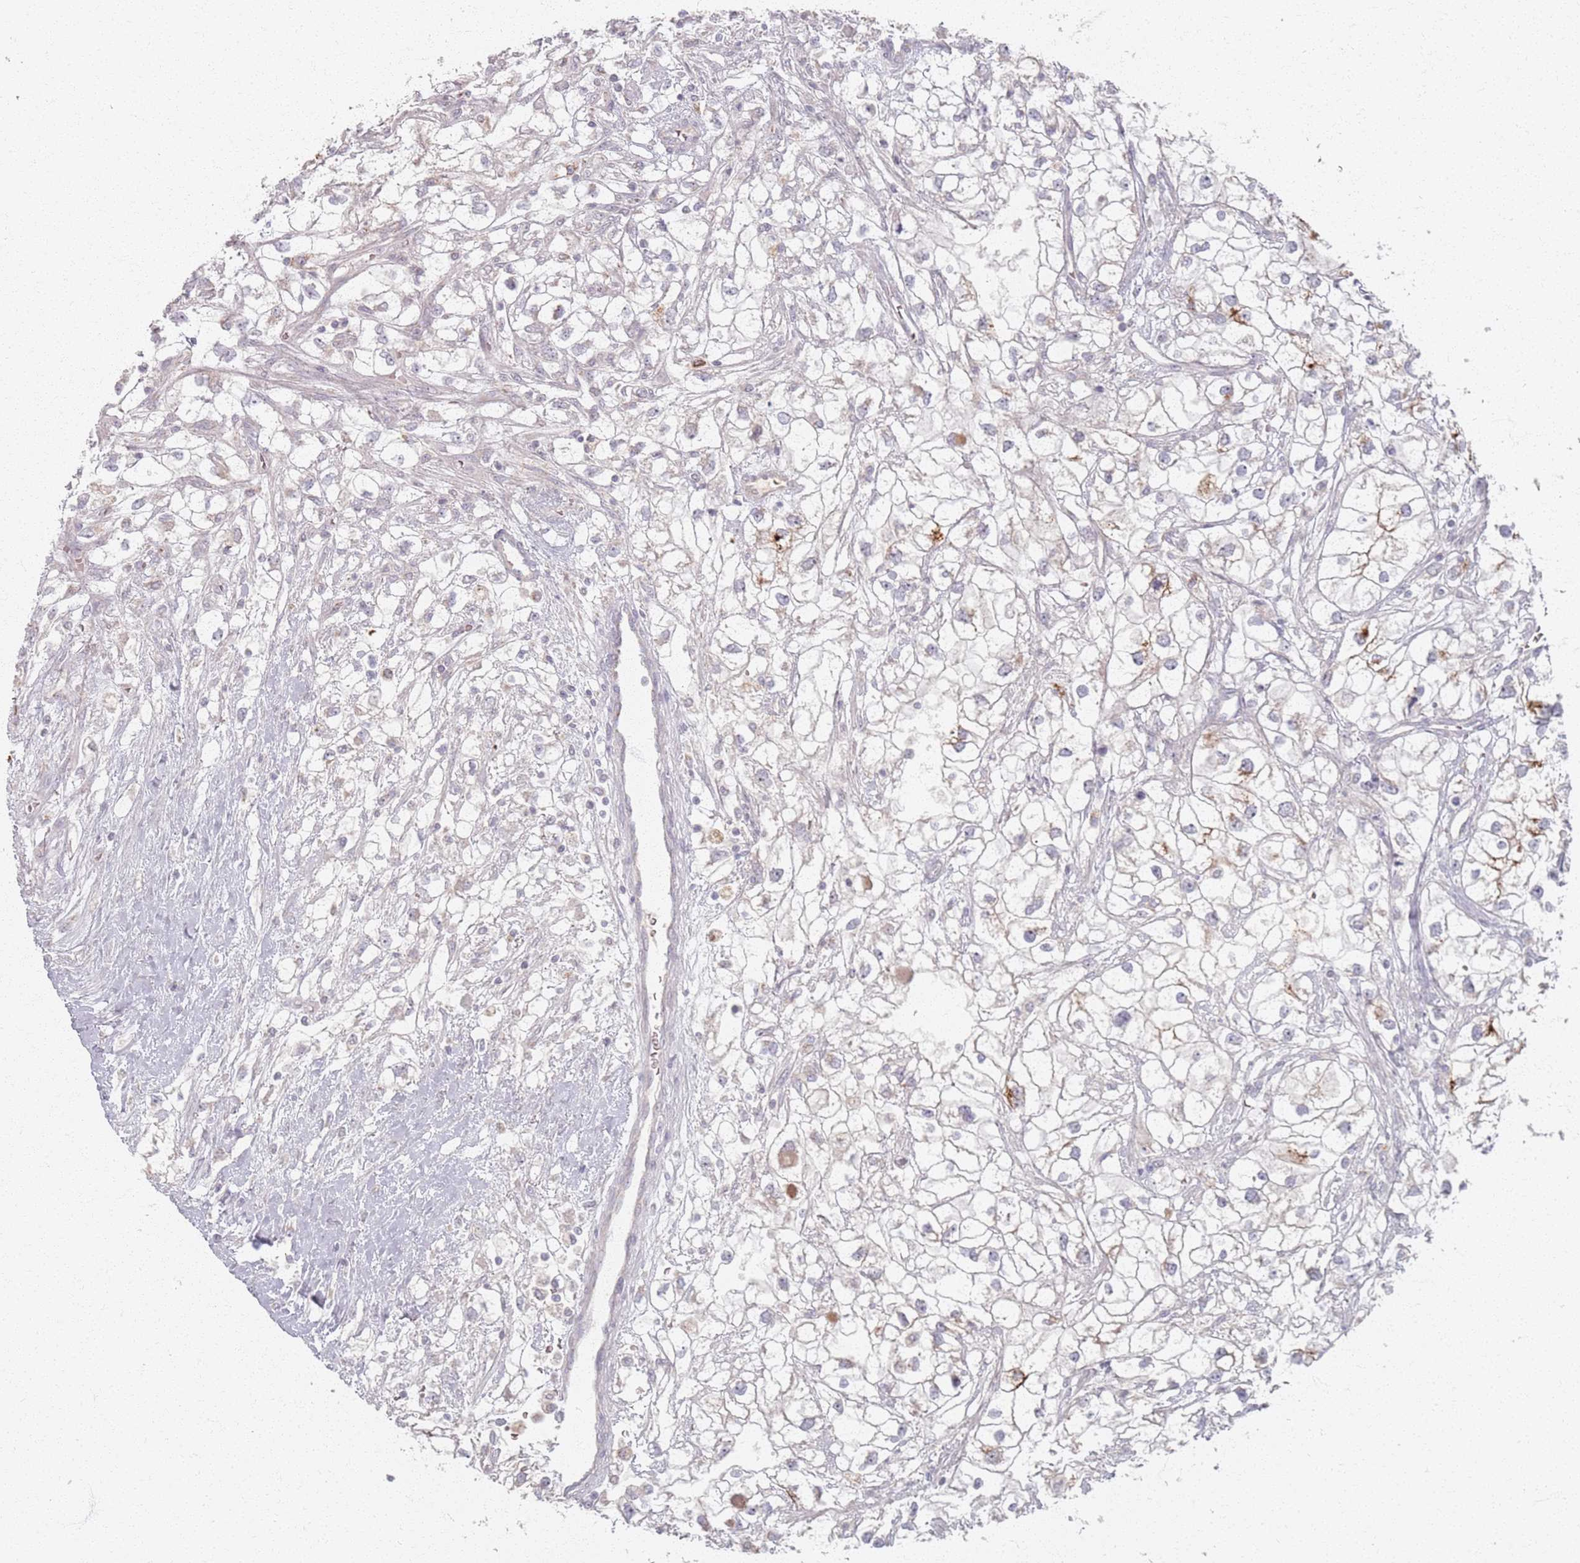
{"staining": {"intensity": "negative", "quantity": "none", "location": "none"}, "tissue": "renal cancer", "cell_type": "Tumor cells", "image_type": "cancer", "snomed": [{"axis": "morphology", "description": "Adenocarcinoma, NOS"}, {"axis": "topography", "description": "Kidney"}], "caption": "IHC of adenocarcinoma (renal) reveals no positivity in tumor cells.", "gene": "PKD2L2", "patient": {"sex": "male", "age": 59}}